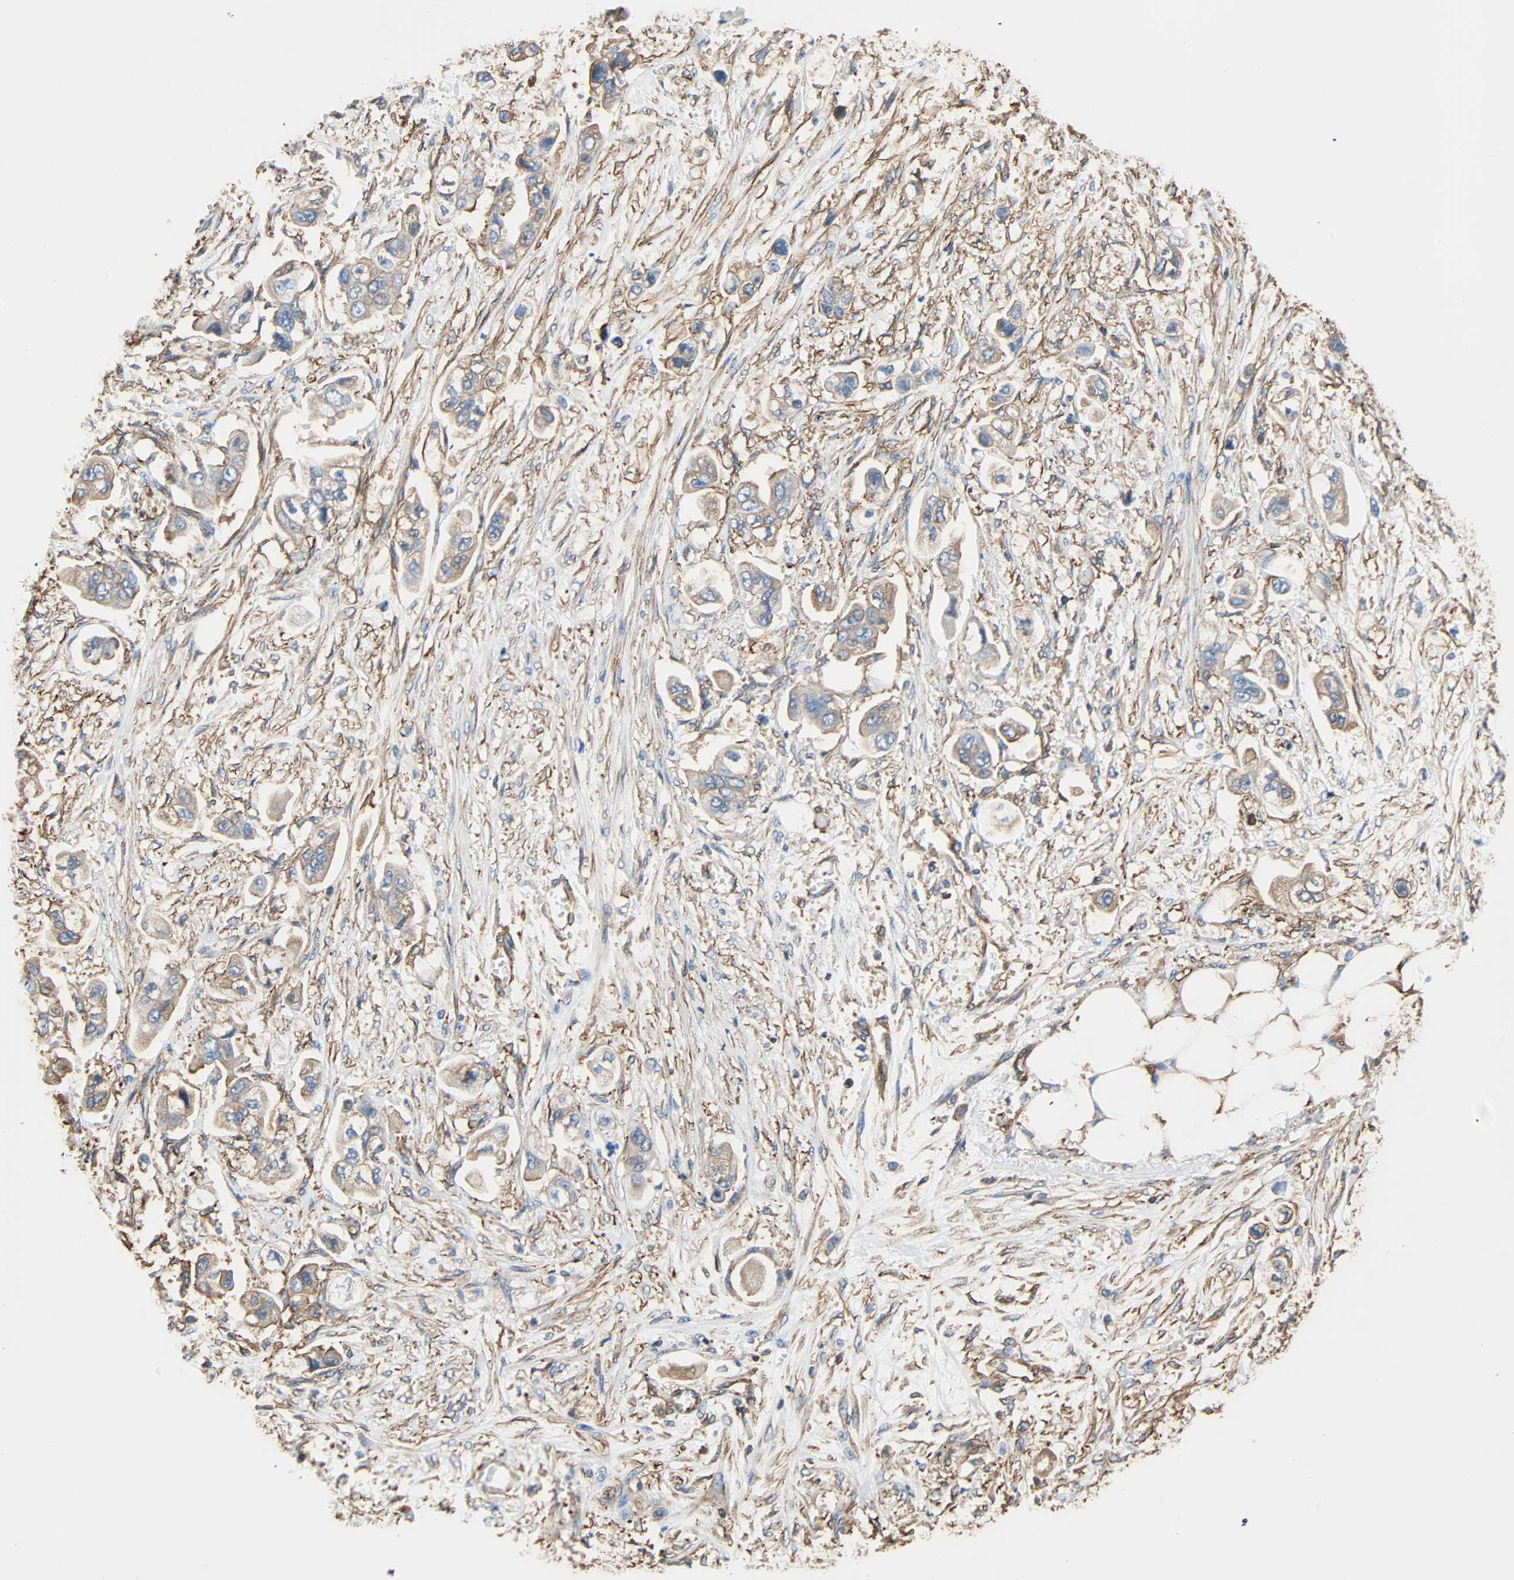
{"staining": {"intensity": "weak", "quantity": "25%-75%", "location": "cytoplasmic/membranous"}, "tissue": "stomach cancer", "cell_type": "Tumor cells", "image_type": "cancer", "snomed": [{"axis": "morphology", "description": "Adenocarcinoma, NOS"}, {"axis": "topography", "description": "Stomach"}], "caption": "Immunohistochemical staining of stomach cancer (adenocarcinoma) shows low levels of weak cytoplasmic/membranous protein expression in approximately 25%-75% of tumor cells. (DAB (3,3'-diaminobenzidine) = brown stain, brightfield microscopy at high magnification).", "gene": "GALNT10", "patient": {"sex": "male", "age": 62}}